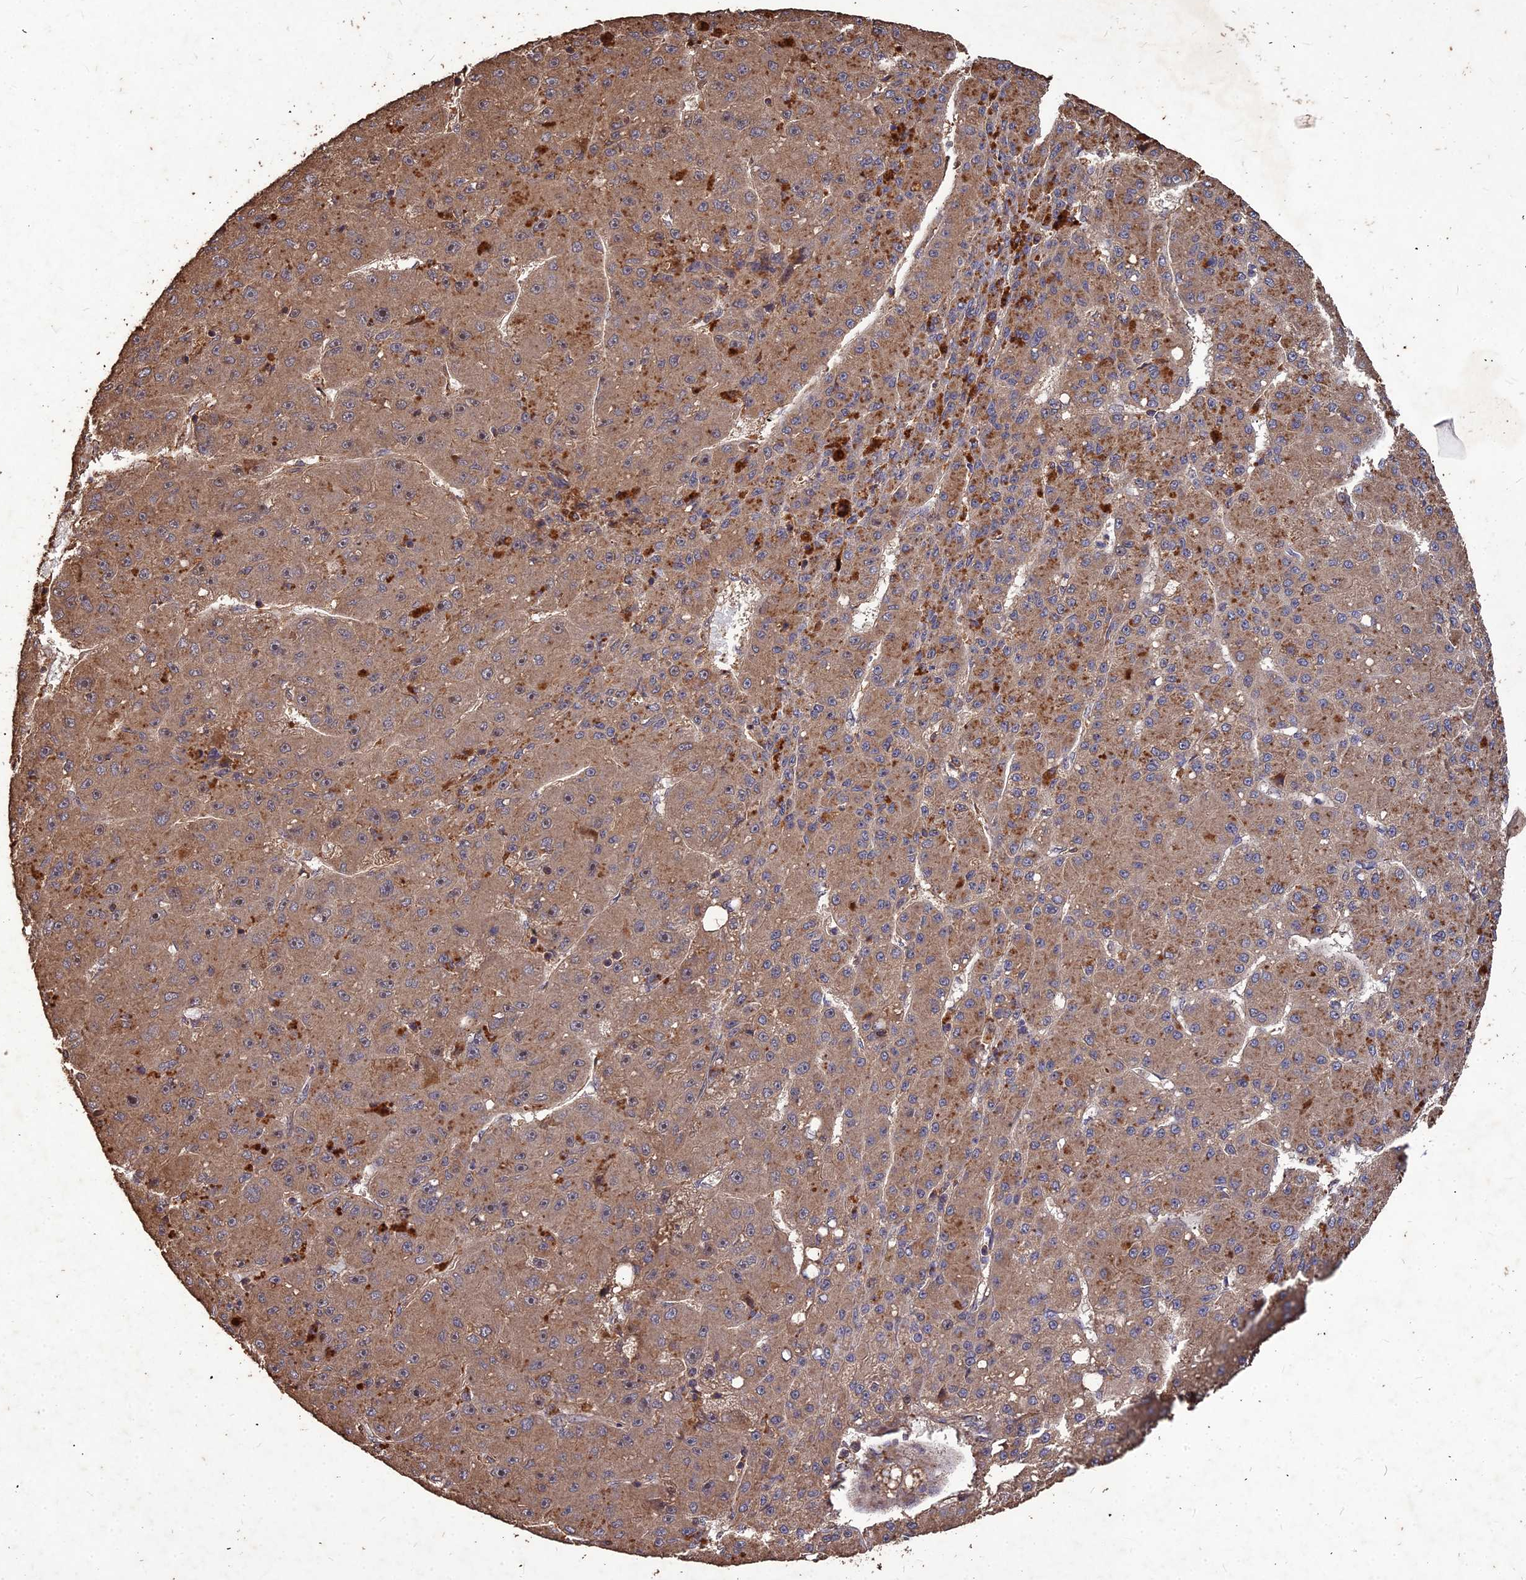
{"staining": {"intensity": "weak", "quantity": ">75%", "location": "cytoplasmic/membranous"}, "tissue": "liver cancer", "cell_type": "Tumor cells", "image_type": "cancer", "snomed": [{"axis": "morphology", "description": "Carcinoma, Hepatocellular, NOS"}, {"axis": "topography", "description": "Liver"}], "caption": "Protein expression analysis of hepatocellular carcinoma (liver) displays weak cytoplasmic/membranous expression in approximately >75% of tumor cells.", "gene": "SYMPK", "patient": {"sex": "male", "age": 67}}